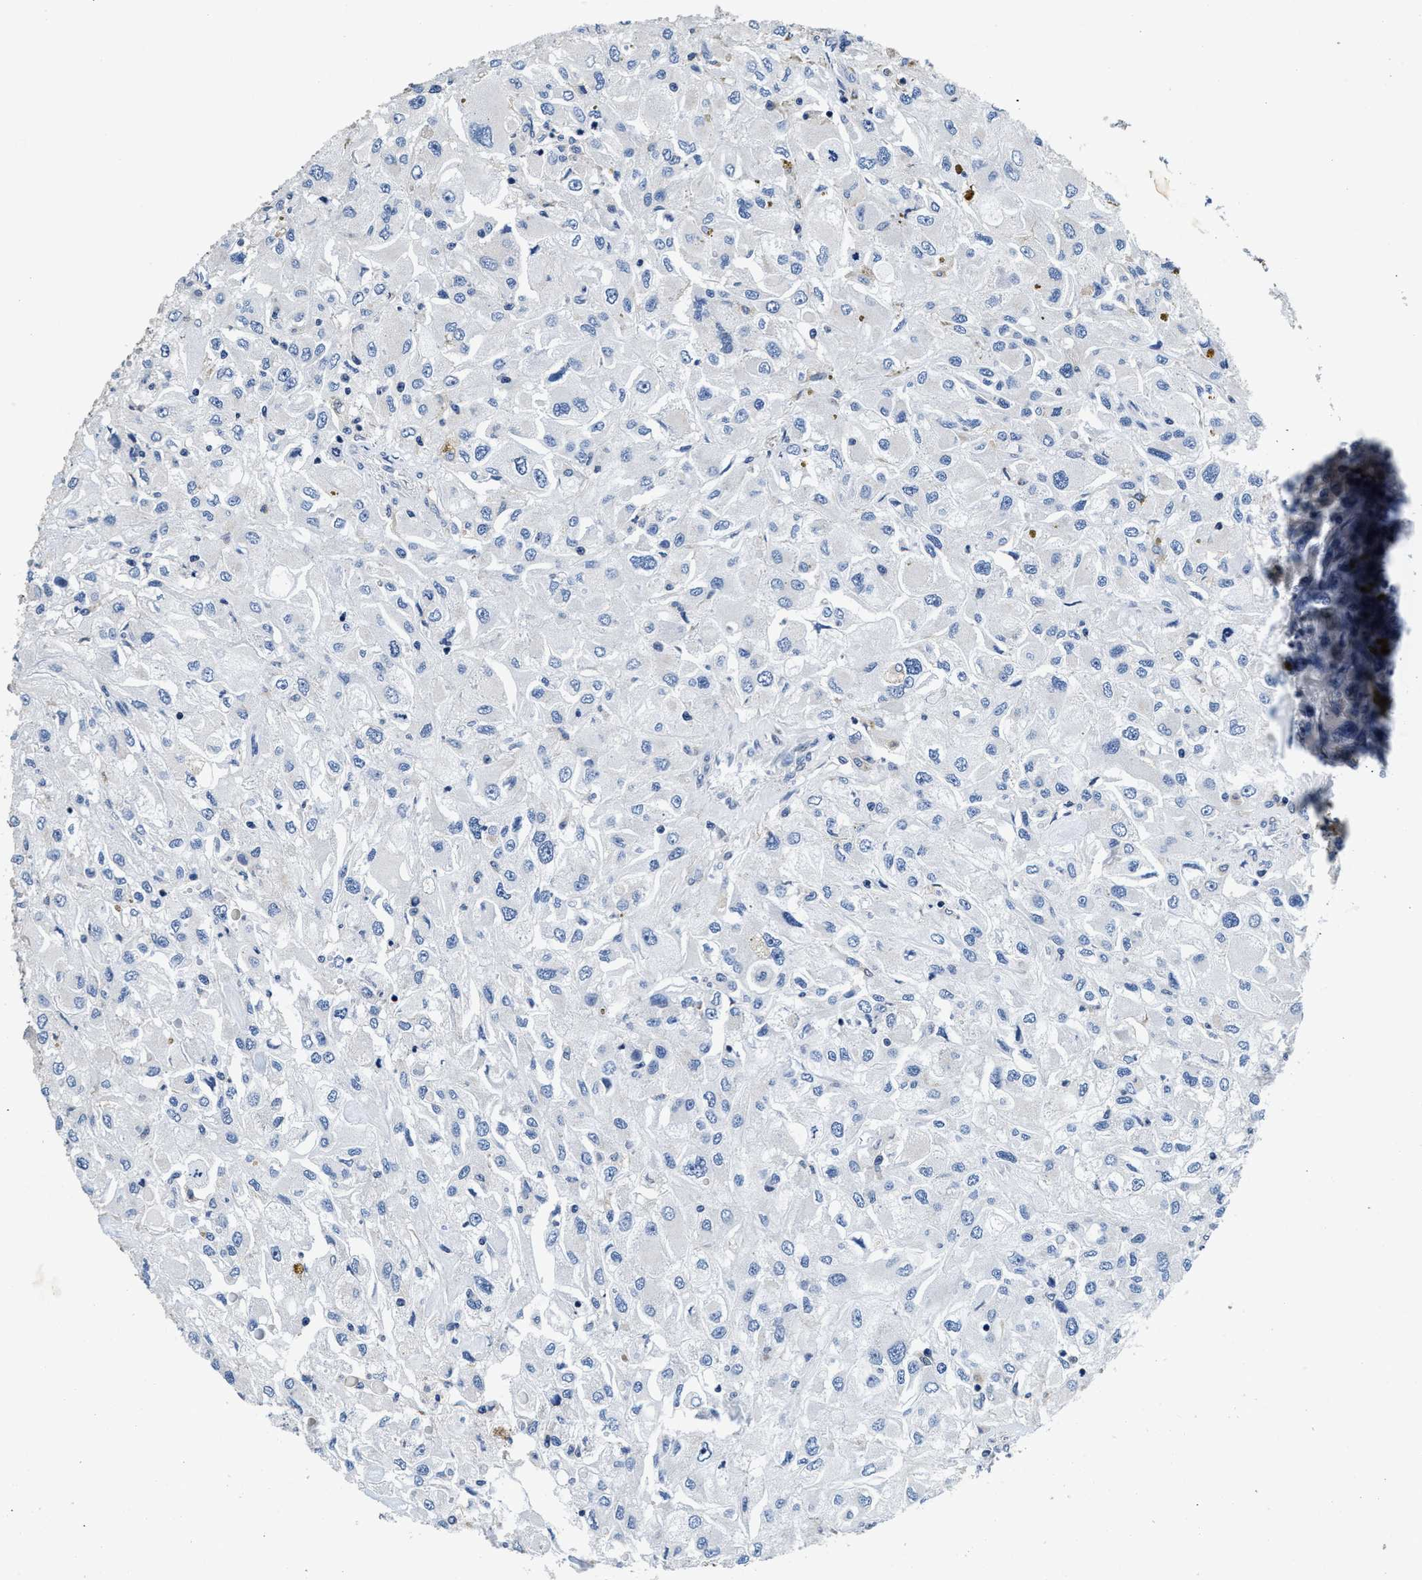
{"staining": {"intensity": "negative", "quantity": "none", "location": "none"}, "tissue": "renal cancer", "cell_type": "Tumor cells", "image_type": "cancer", "snomed": [{"axis": "morphology", "description": "Adenocarcinoma, NOS"}, {"axis": "topography", "description": "Kidney"}], "caption": "There is no significant positivity in tumor cells of renal cancer (adenocarcinoma). Brightfield microscopy of immunohistochemistry (IHC) stained with DAB (3,3'-diaminobenzidine) (brown) and hematoxylin (blue), captured at high magnification.", "gene": "ANKIB1", "patient": {"sex": "female", "age": 52}}